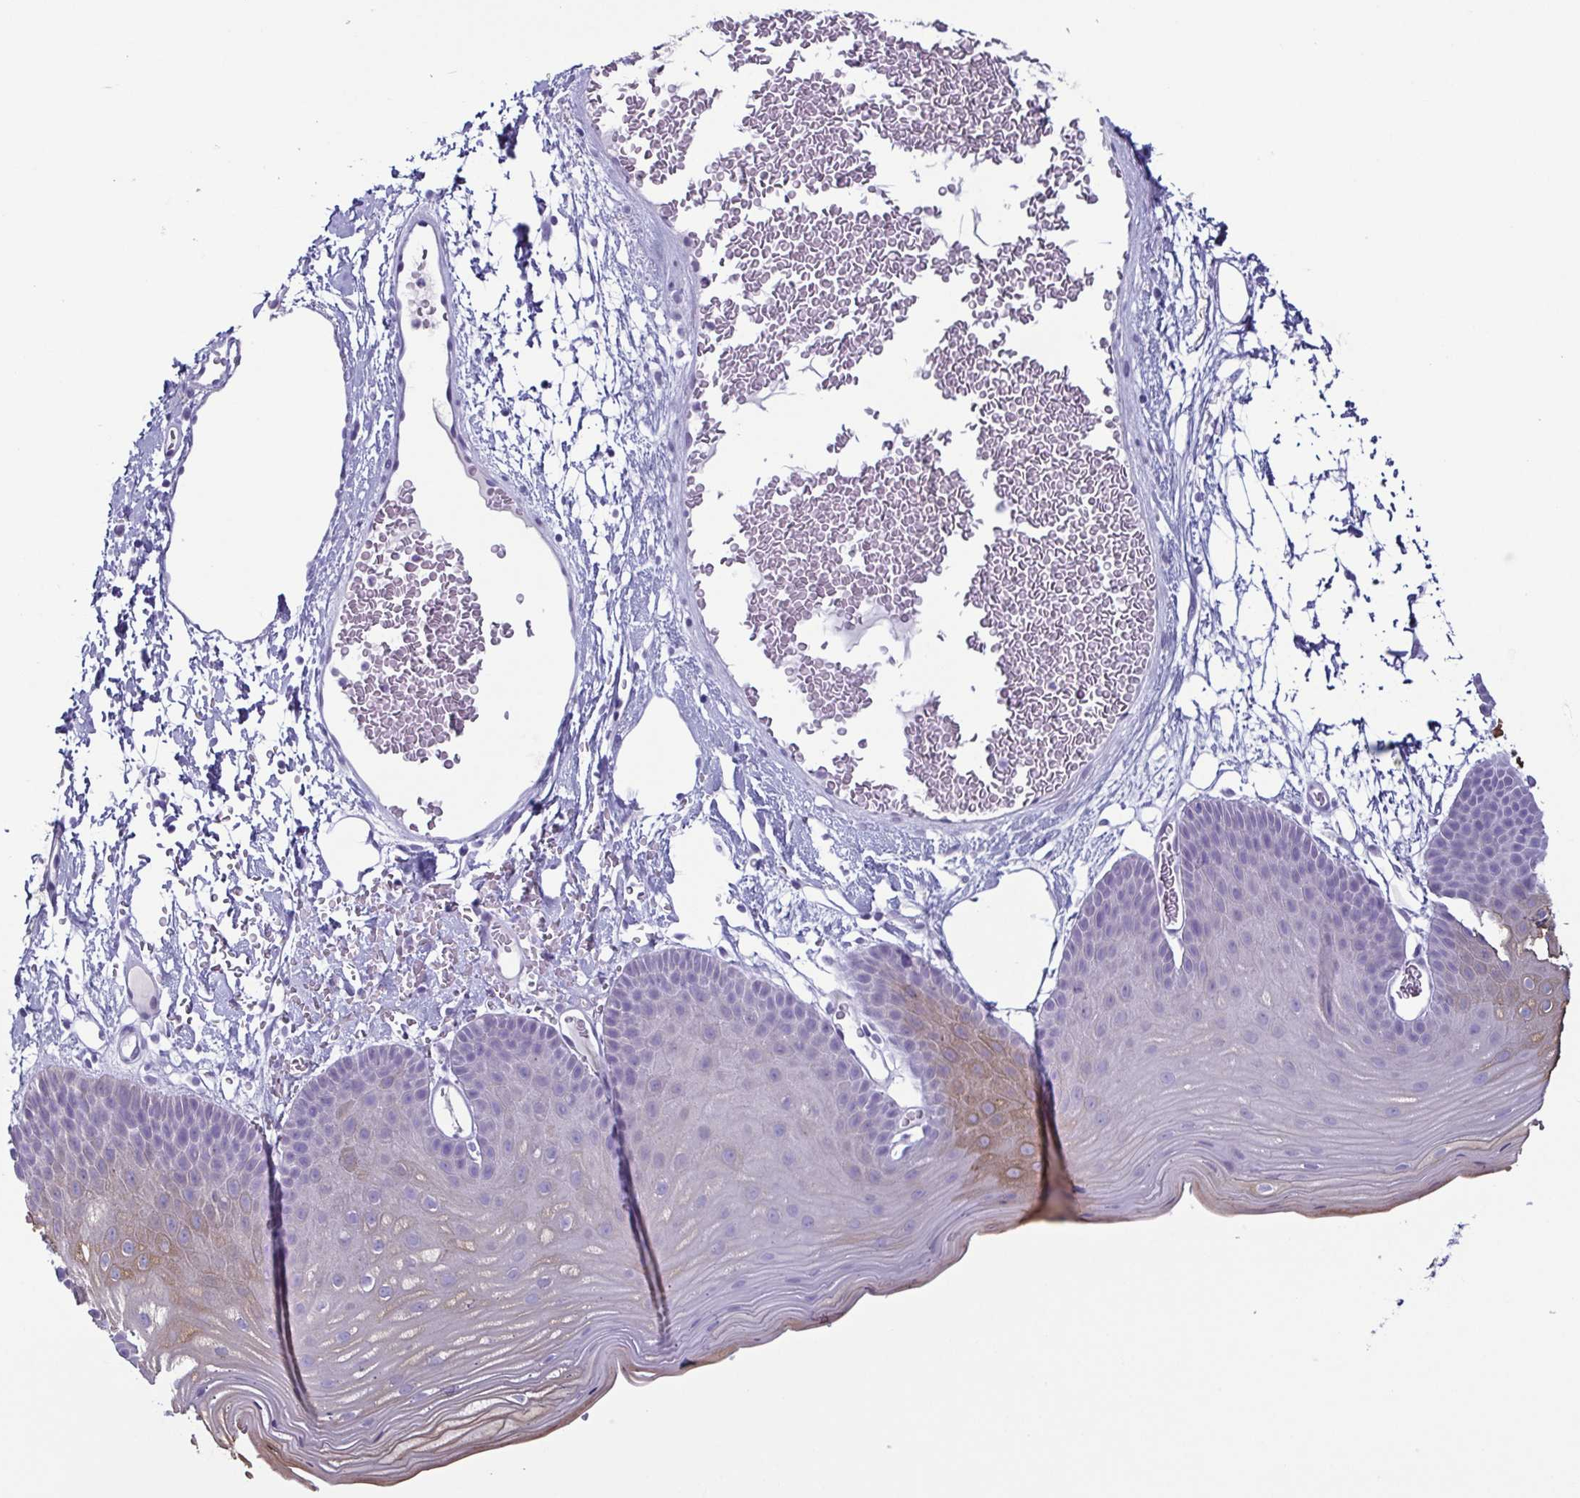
{"staining": {"intensity": "moderate", "quantity": "25%-75%", "location": "cytoplasmic/membranous"}, "tissue": "skin", "cell_type": "Epidermal cells", "image_type": "normal", "snomed": [{"axis": "morphology", "description": "Normal tissue, NOS"}, {"axis": "topography", "description": "Anal"}], "caption": "This photomicrograph exhibits IHC staining of unremarkable human skin, with medium moderate cytoplasmic/membranous staining in about 25%-75% of epidermal cells.", "gene": "KRT10", "patient": {"sex": "male", "age": 53}}